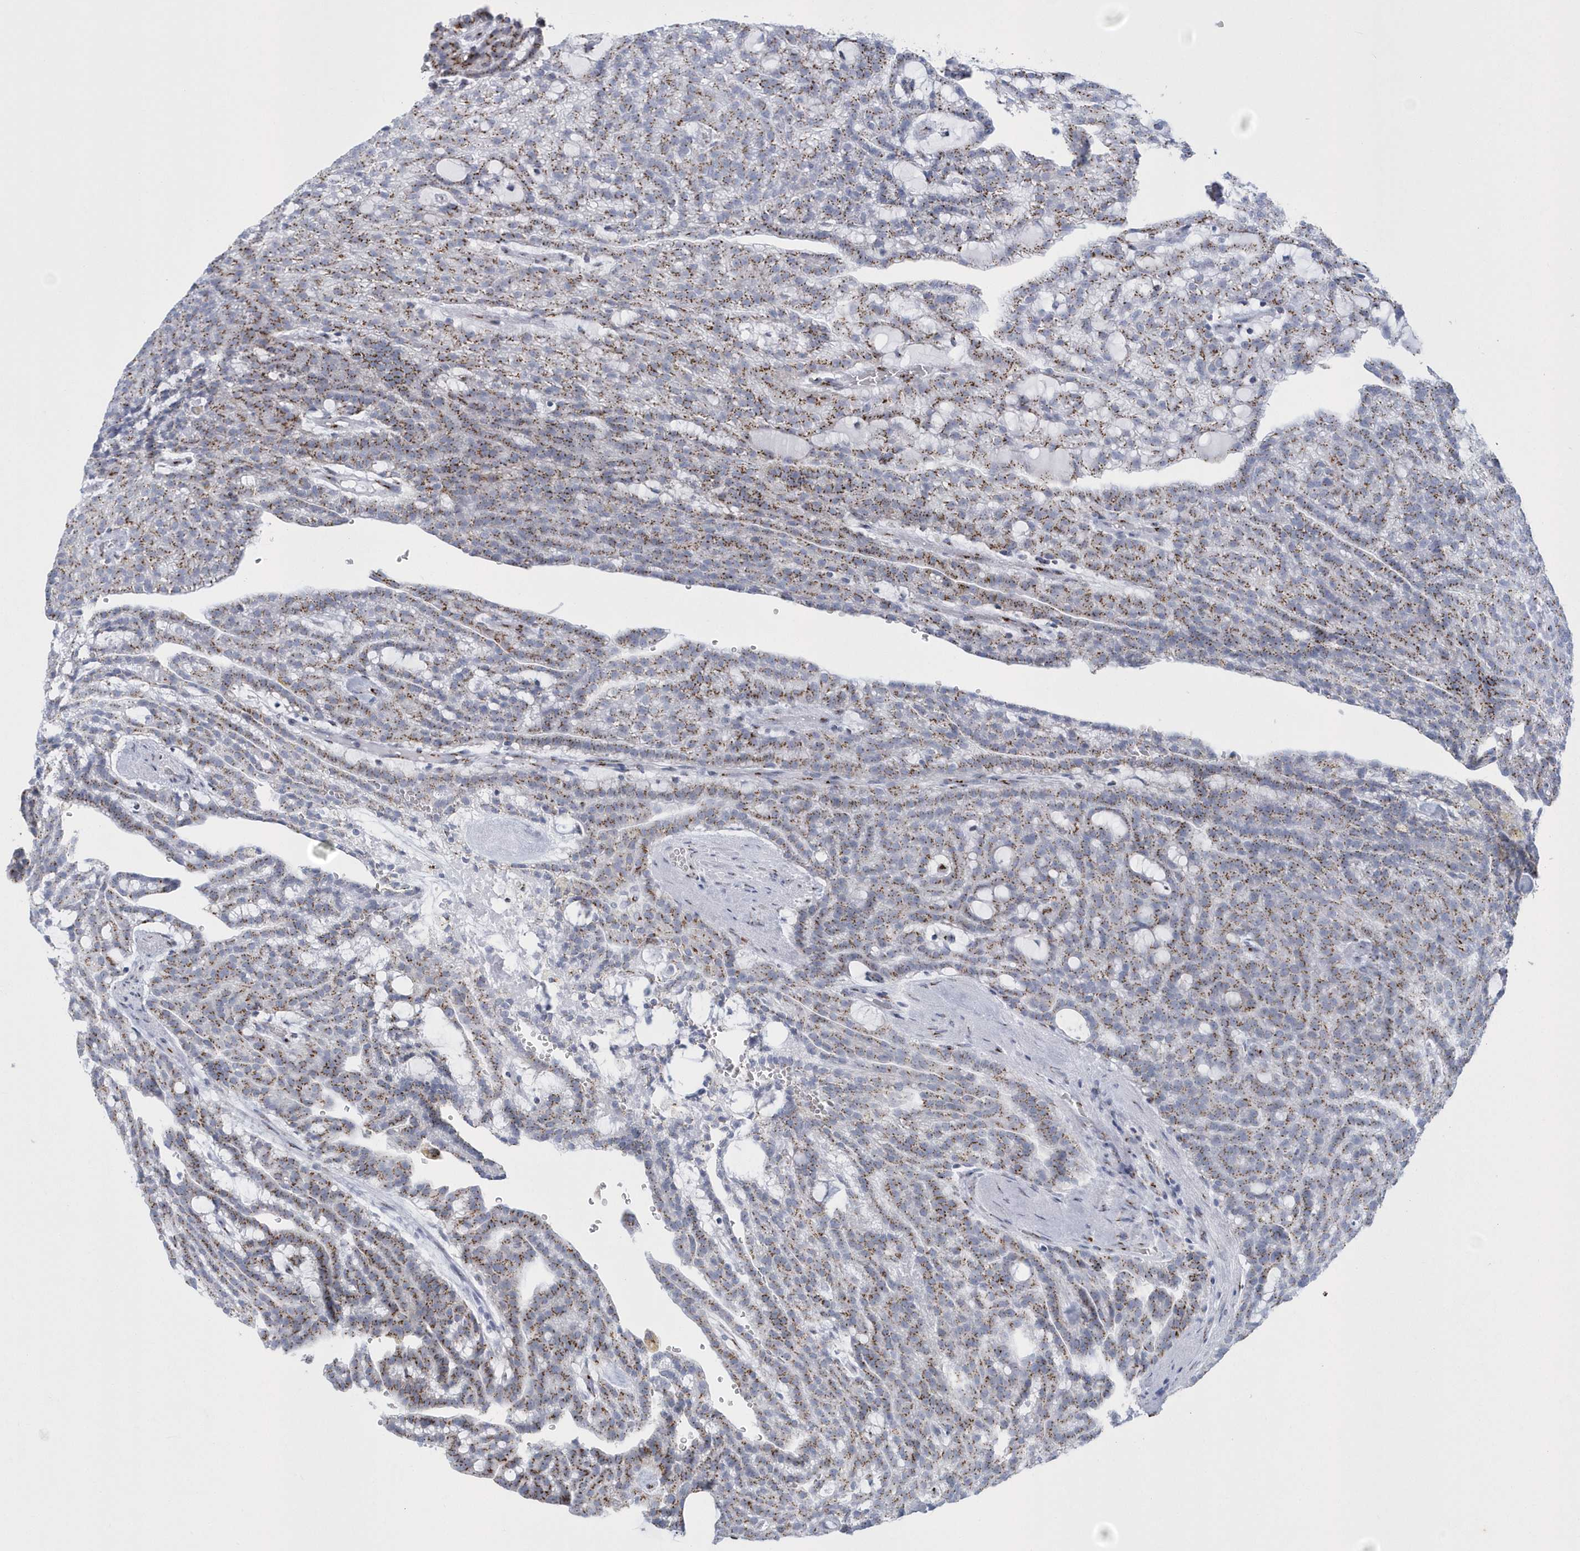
{"staining": {"intensity": "moderate", "quantity": ">75%", "location": "cytoplasmic/membranous"}, "tissue": "renal cancer", "cell_type": "Tumor cells", "image_type": "cancer", "snomed": [{"axis": "morphology", "description": "Adenocarcinoma, NOS"}, {"axis": "topography", "description": "Kidney"}], "caption": "DAB immunohistochemical staining of human renal cancer (adenocarcinoma) exhibits moderate cytoplasmic/membranous protein positivity in about >75% of tumor cells.", "gene": "SLX9", "patient": {"sex": "male", "age": 63}}